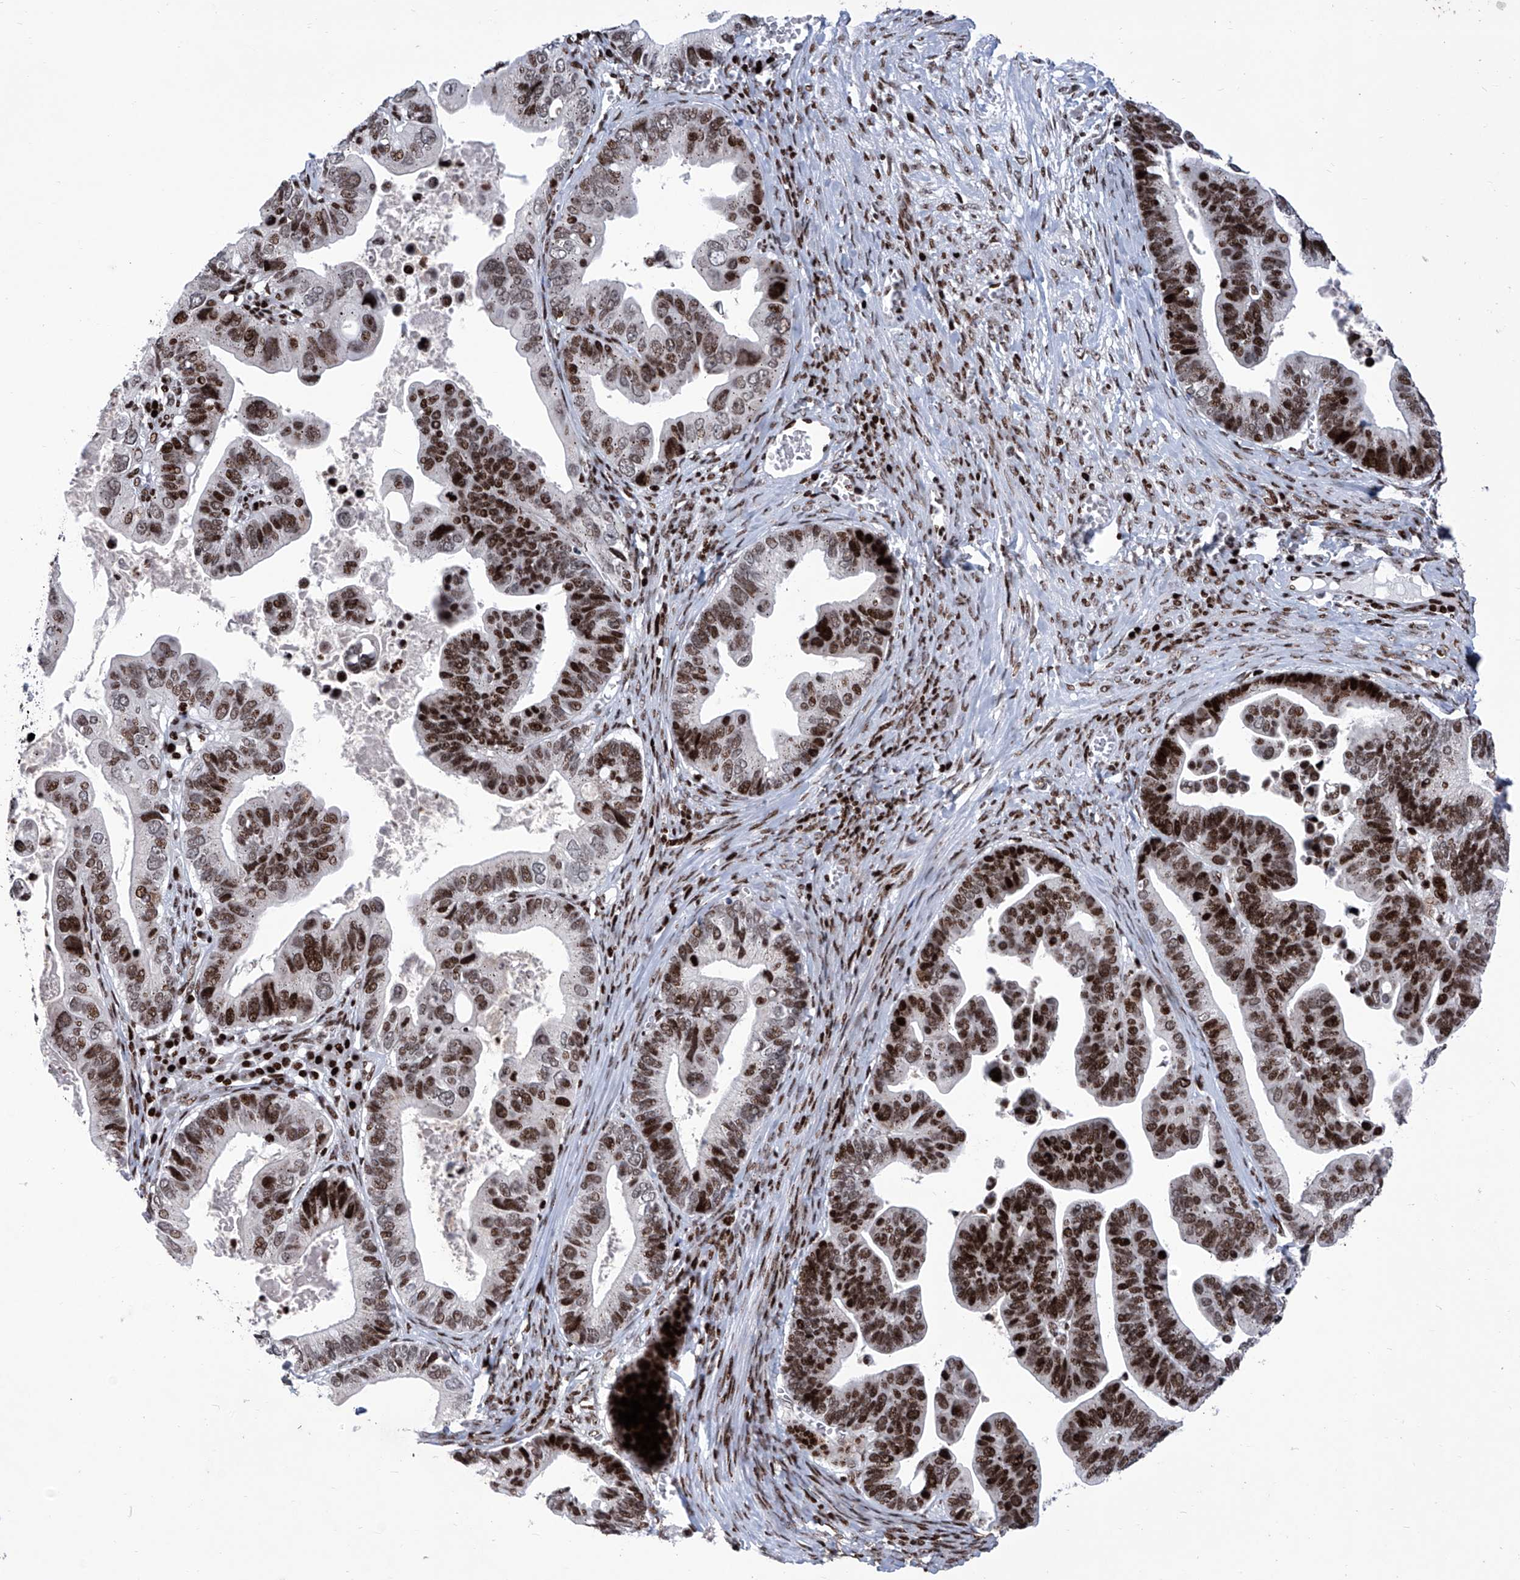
{"staining": {"intensity": "strong", "quantity": ">75%", "location": "nuclear"}, "tissue": "ovarian cancer", "cell_type": "Tumor cells", "image_type": "cancer", "snomed": [{"axis": "morphology", "description": "Cystadenocarcinoma, serous, NOS"}, {"axis": "topography", "description": "Ovary"}], "caption": "High-magnification brightfield microscopy of ovarian serous cystadenocarcinoma stained with DAB (brown) and counterstained with hematoxylin (blue). tumor cells exhibit strong nuclear expression is seen in approximately>75% of cells. The protein is stained brown, and the nuclei are stained in blue (DAB (3,3'-diaminobenzidine) IHC with brightfield microscopy, high magnification).", "gene": "HEY2", "patient": {"sex": "female", "age": 56}}